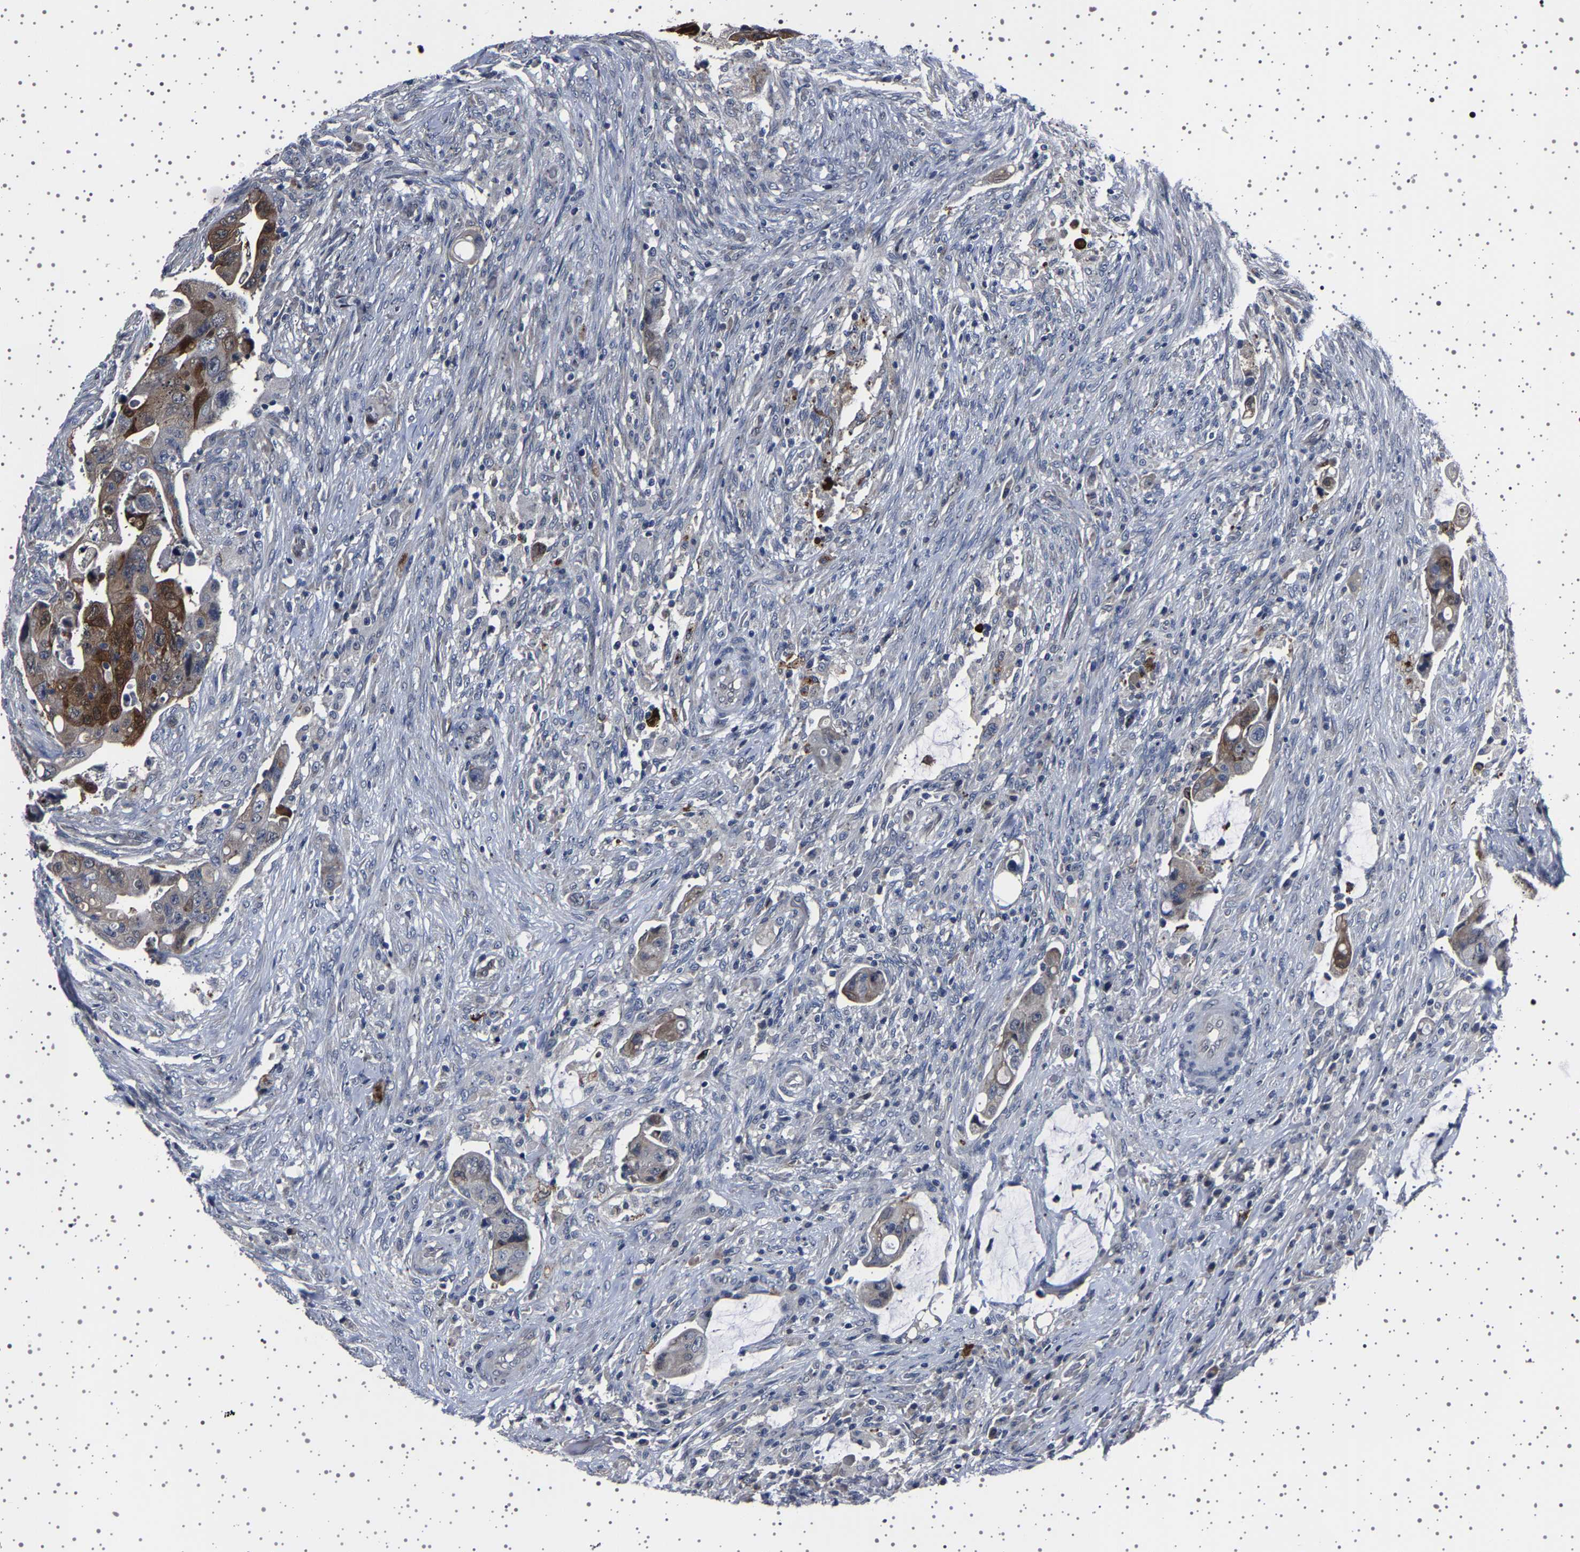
{"staining": {"intensity": "moderate", "quantity": "<25%", "location": "cytoplasmic/membranous"}, "tissue": "colorectal cancer", "cell_type": "Tumor cells", "image_type": "cancer", "snomed": [{"axis": "morphology", "description": "Adenocarcinoma, NOS"}, {"axis": "topography", "description": "Rectum"}], "caption": "IHC (DAB (3,3'-diaminobenzidine)) staining of human colorectal adenocarcinoma demonstrates moderate cytoplasmic/membranous protein positivity in about <25% of tumor cells.", "gene": "IL10RB", "patient": {"sex": "female", "age": 71}}